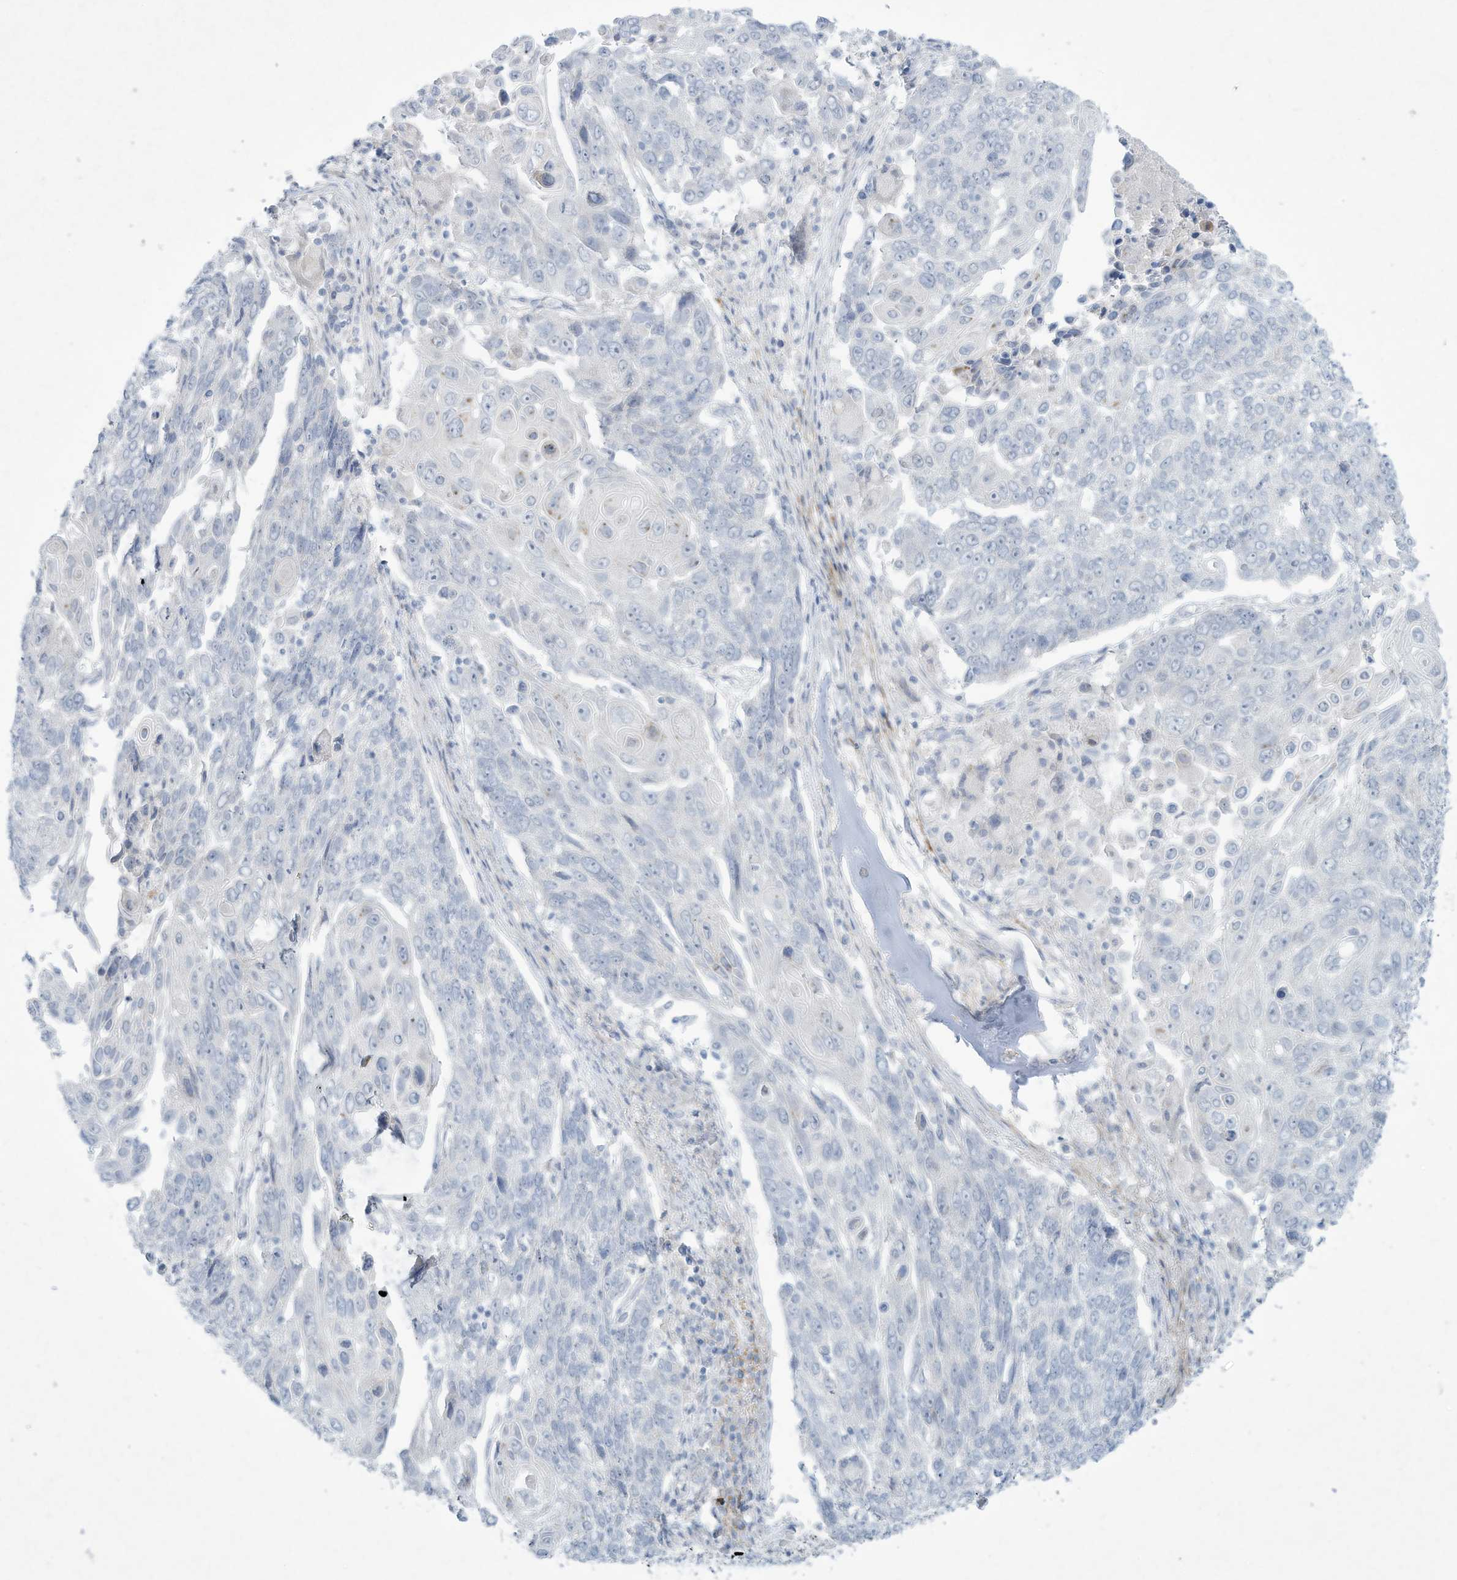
{"staining": {"intensity": "negative", "quantity": "none", "location": "none"}, "tissue": "lung cancer", "cell_type": "Tumor cells", "image_type": "cancer", "snomed": [{"axis": "morphology", "description": "Squamous cell carcinoma, NOS"}, {"axis": "topography", "description": "Lung"}], "caption": "A photomicrograph of squamous cell carcinoma (lung) stained for a protein shows no brown staining in tumor cells.", "gene": "PAX6", "patient": {"sex": "male", "age": 66}}